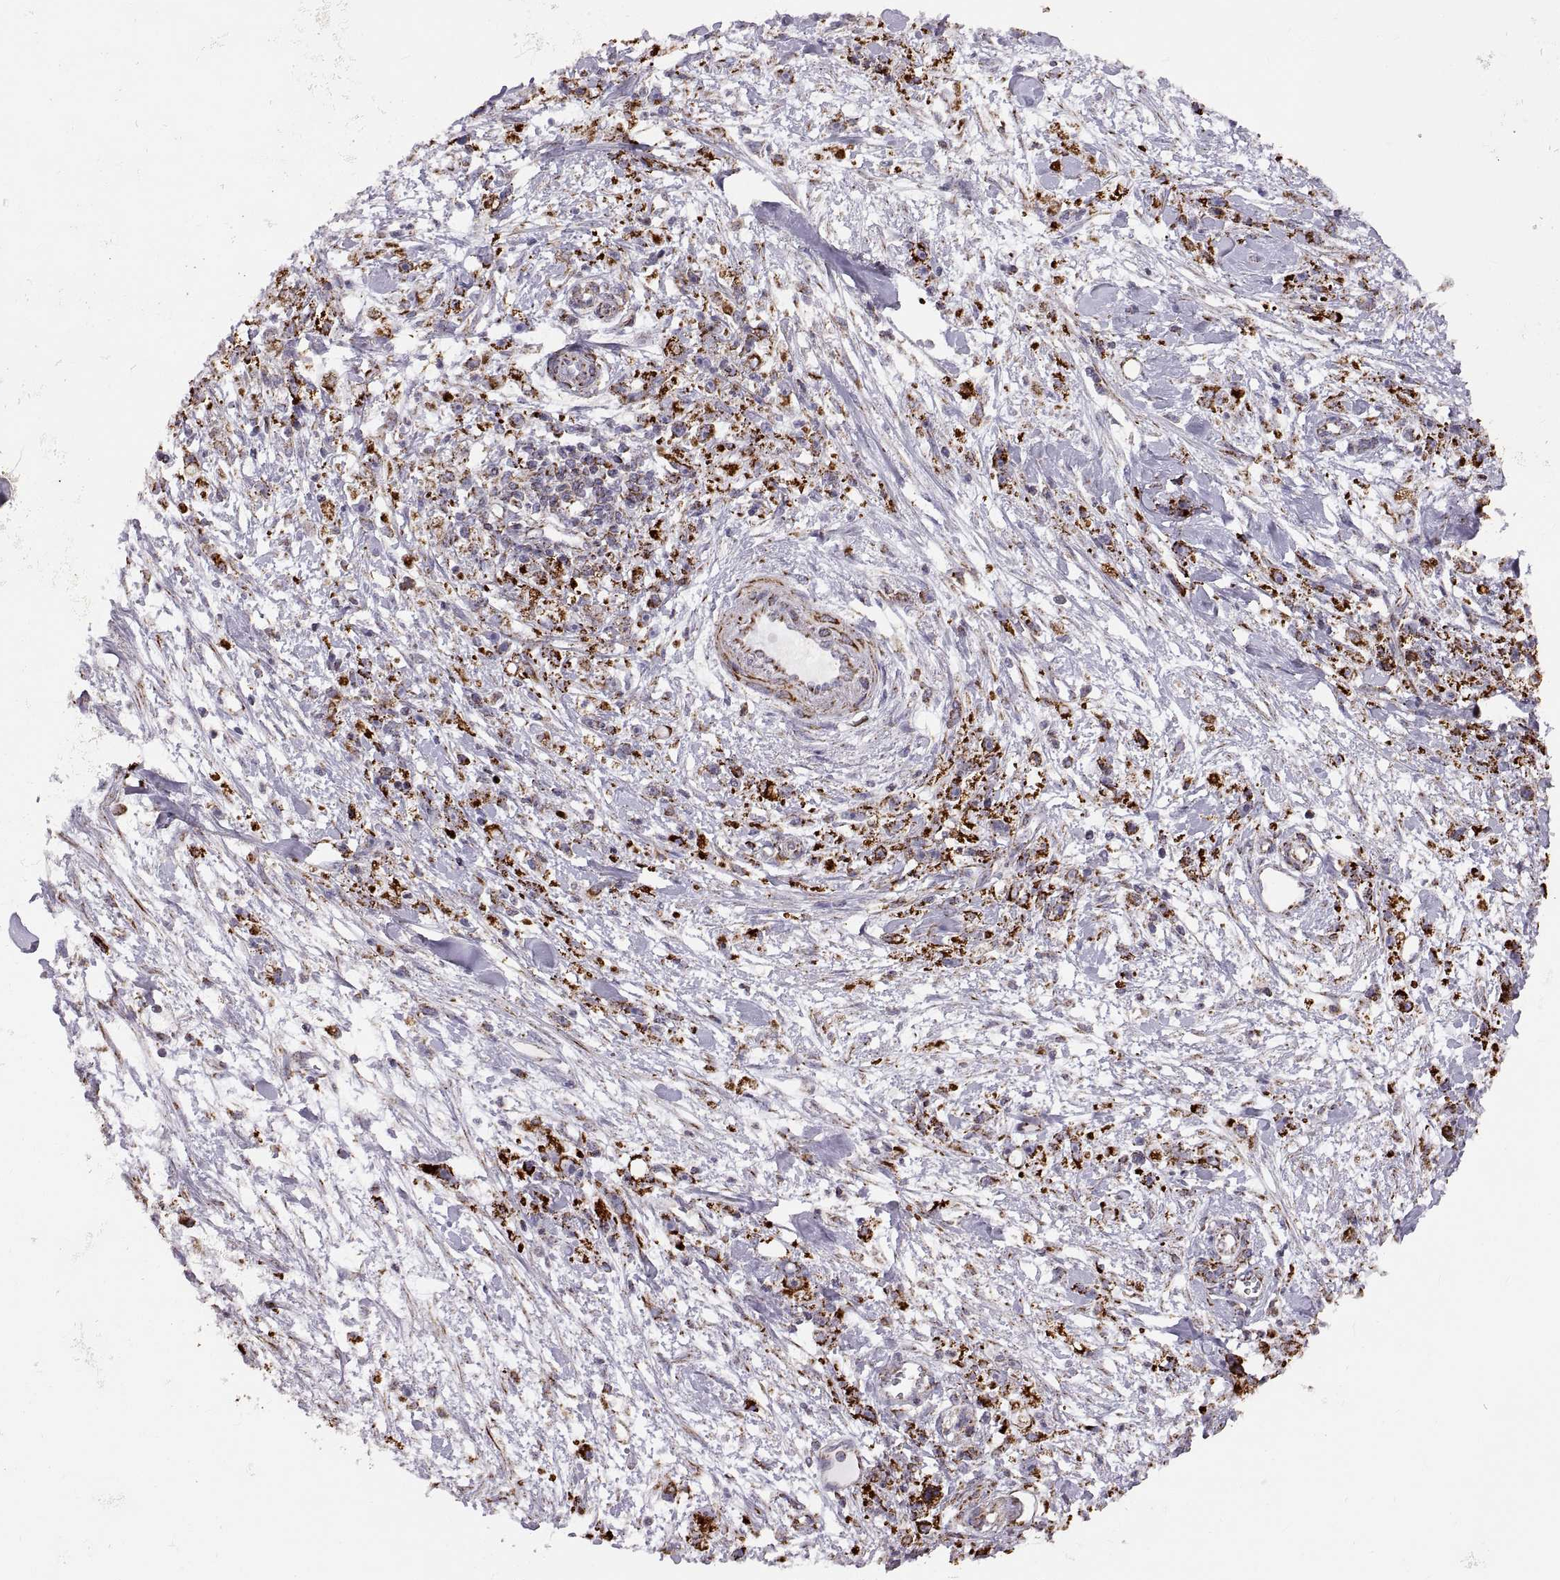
{"staining": {"intensity": "strong", "quantity": ">75%", "location": "cytoplasmic/membranous"}, "tissue": "stomach cancer", "cell_type": "Tumor cells", "image_type": "cancer", "snomed": [{"axis": "morphology", "description": "Adenocarcinoma, NOS"}, {"axis": "topography", "description": "Stomach"}], "caption": "Protein staining demonstrates strong cytoplasmic/membranous positivity in approximately >75% of tumor cells in stomach cancer.", "gene": "ARSD", "patient": {"sex": "female", "age": 59}}